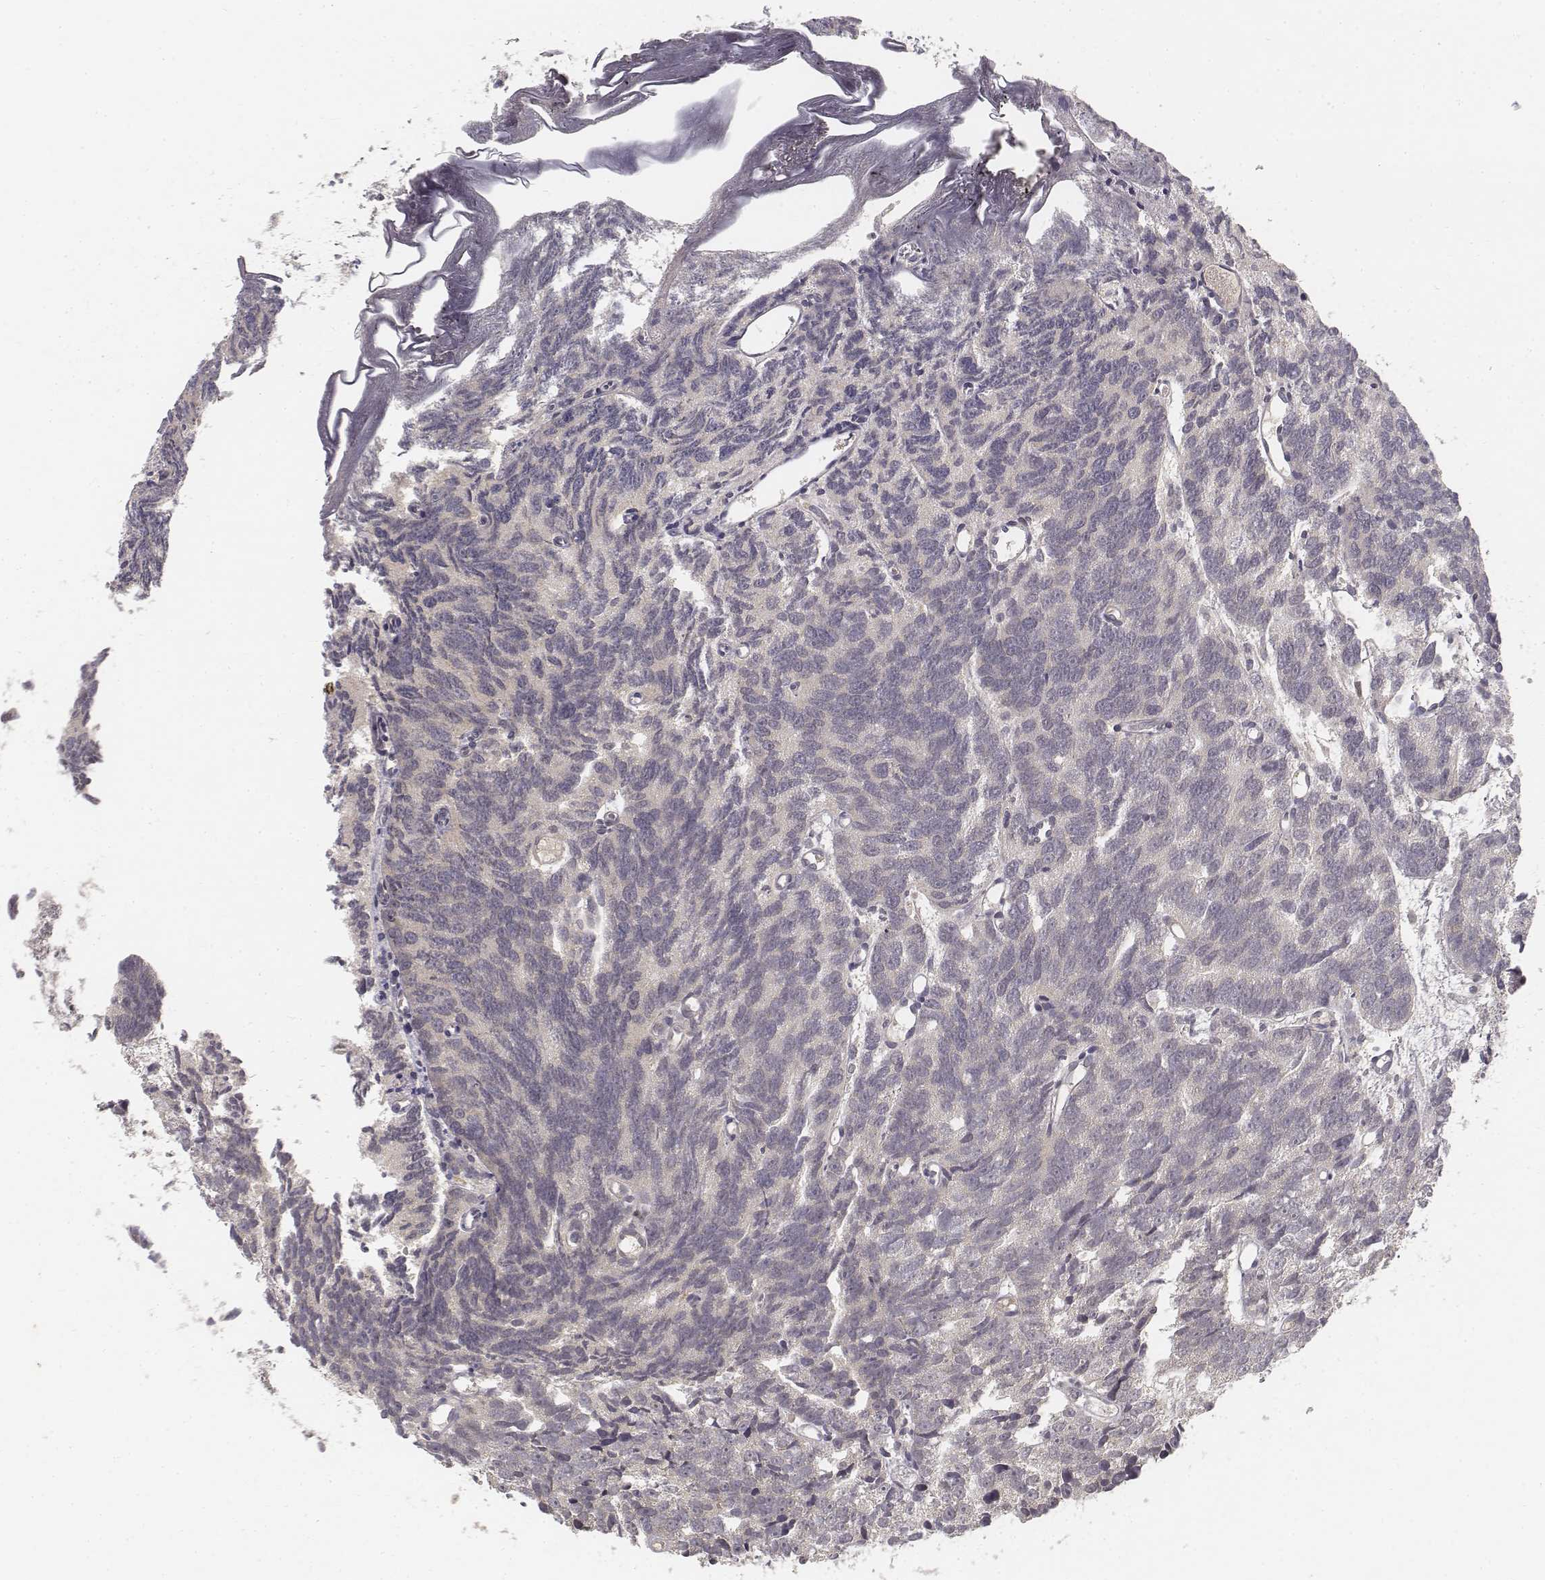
{"staining": {"intensity": "negative", "quantity": "none", "location": "none"}, "tissue": "prostate cancer", "cell_type": "Tumor cells", "image_type": "cancer", "snomed": [{"axis": "morphology", "description": "Adenocarcinoma, High grade"}, {"axis": "topography", "description": "Prostate"}], "caption": "High magnification brightfield microscopy of prostate high-grade adenocarcinoma stained with DAB (brown) and counterstained with hematoxylin (blue): tumor cells show no significant staining.", "gene": "FANCD2", "patient": {"sex": "male", "age": 77}}